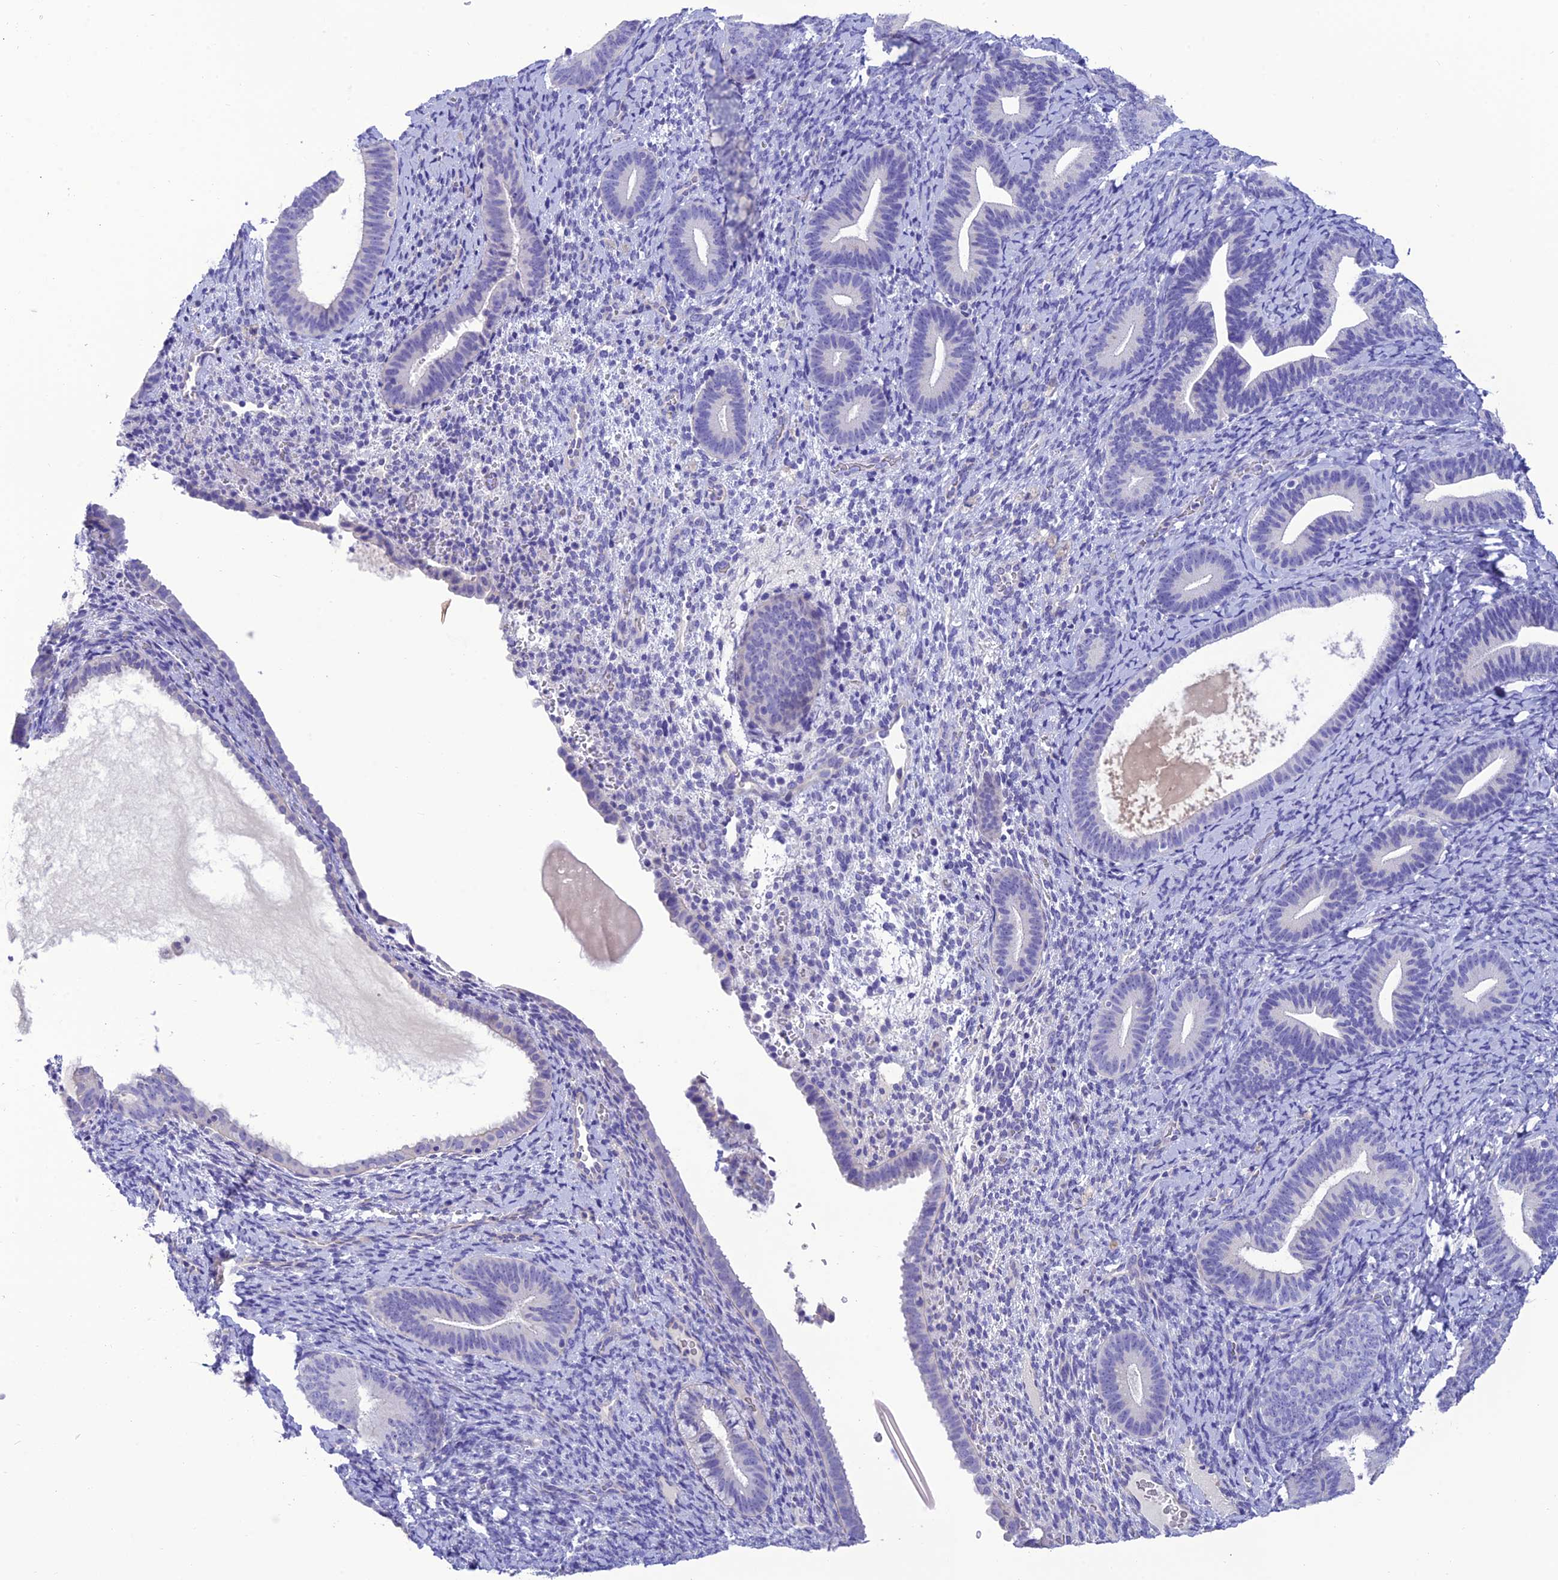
{"staining": {"intensity": "negative", "quantity": "none", "location": "none"}, "tissue": "endometrium", "cell_type": "Cells in endometrial stroma", "image_type": "normal", "snomed": [{"axis": "morphology", "description": "Normal tissue, NOS"}, {"axis": "topography", "description": "Endometrium"}], "caption": "Cells in endometrial stroma show no significant positivity in benign endometrium. The staining was performed using DAB to visualize the protein expression in brown, while the nuclei were stained in blue with hematoxylin (Magnification: 20x).", "gene": "C17orf67", "patient": {"sex": "female", "age": 65}}